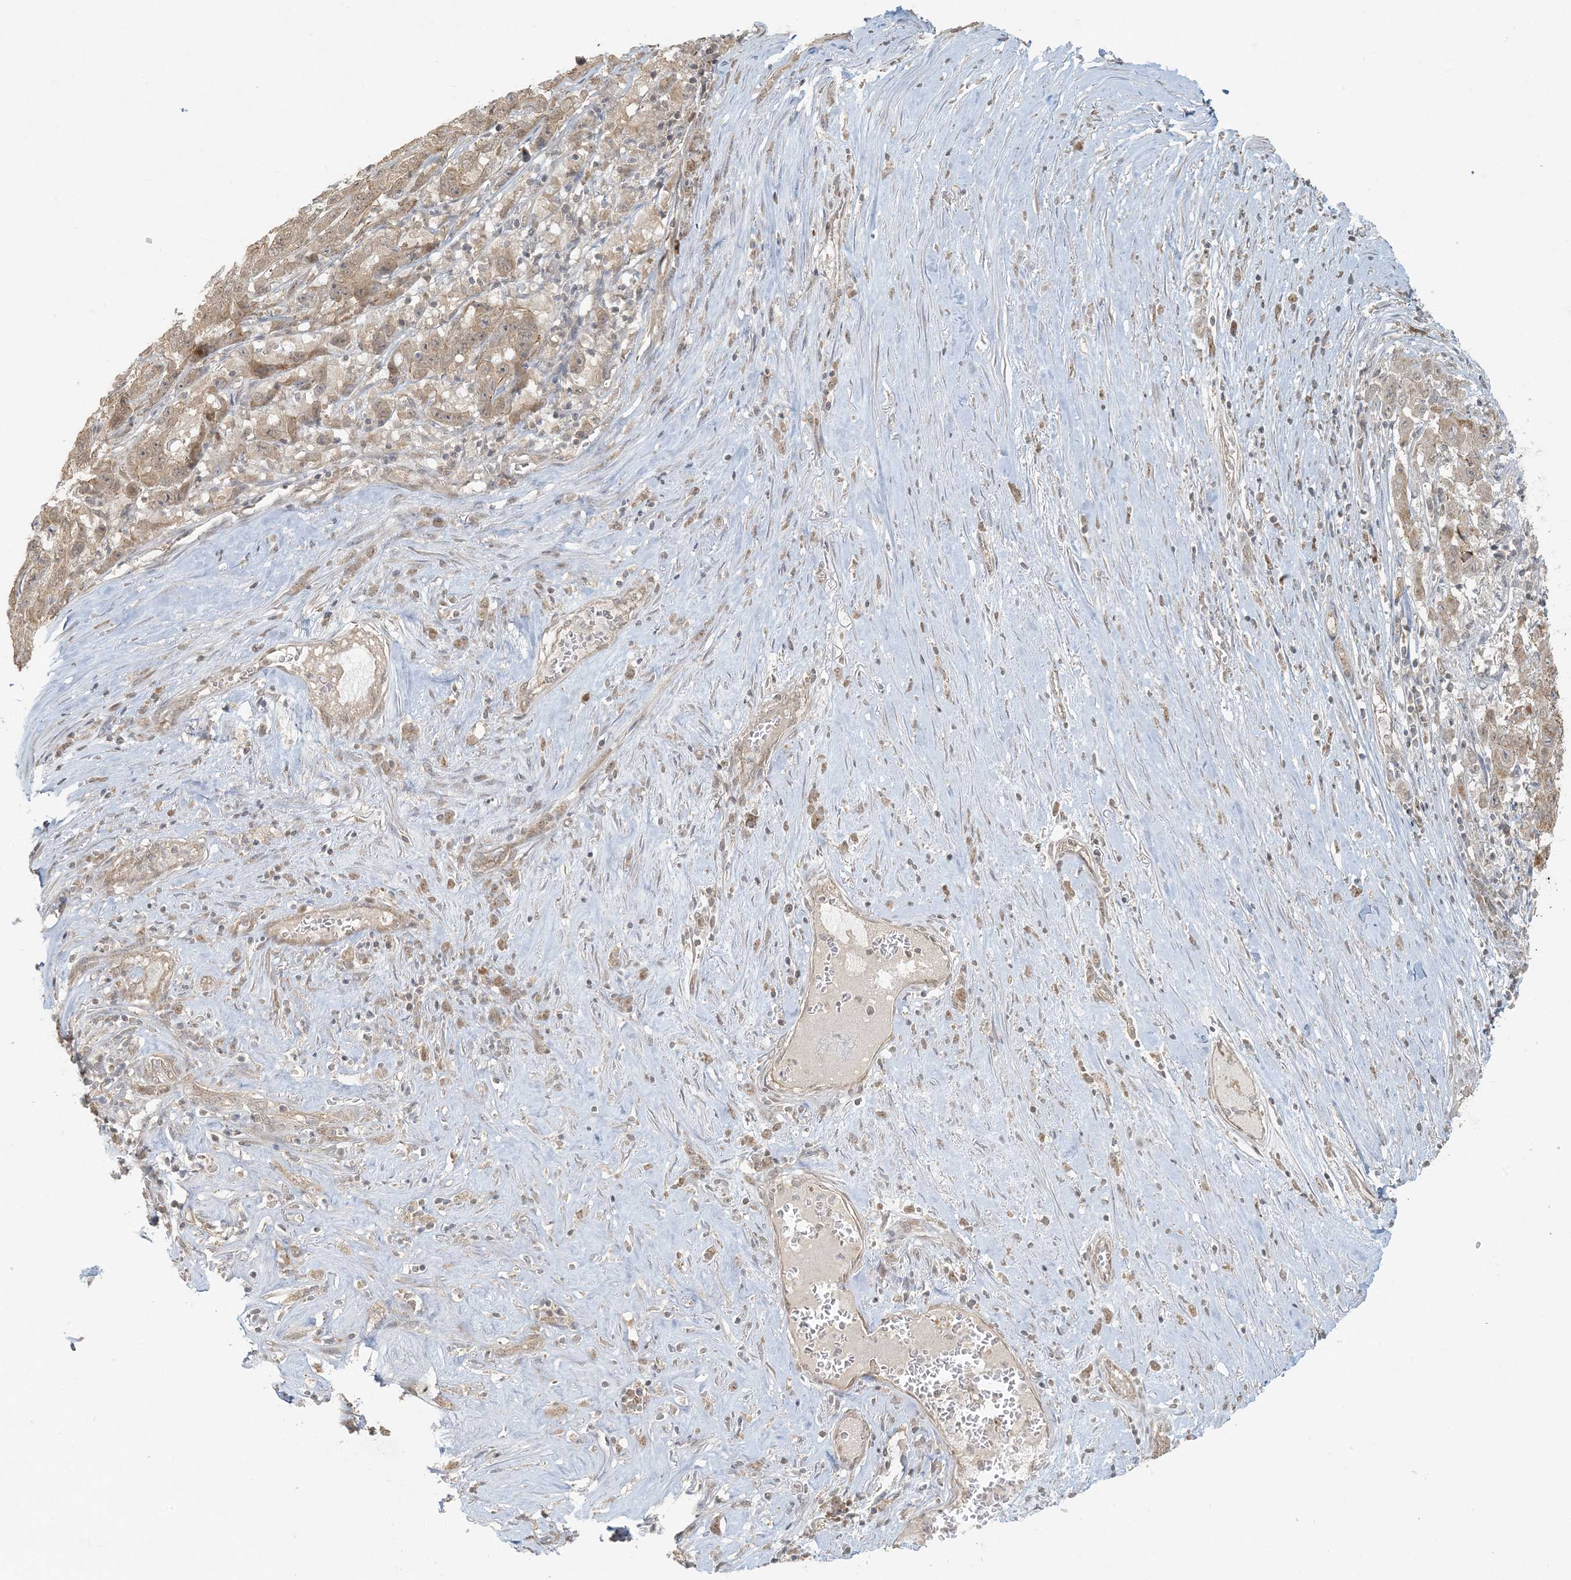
{"staining": {"intensity": "weak", "quantity": ">75%", "location": "cytoplasmic/membranous"}, "tissue": "pancreatic cancer", "cell_type": "Tumor cells", "image_type": "cancer", "snomed": [{"axis": "morphology", "description": "Adenocarcinoma, NOS"}, {"axis": "topography", "description": "Pancreas"}], "caption": "Pancreatic cancer (adenocarcinoma) was stained to show a protein in brown. There is low levels of weak cytoplasmic/membranous expression in approximately >75% of tumor cells.", "gene": "BCORL1", "patient": {"sex": "male", "age": 63}}